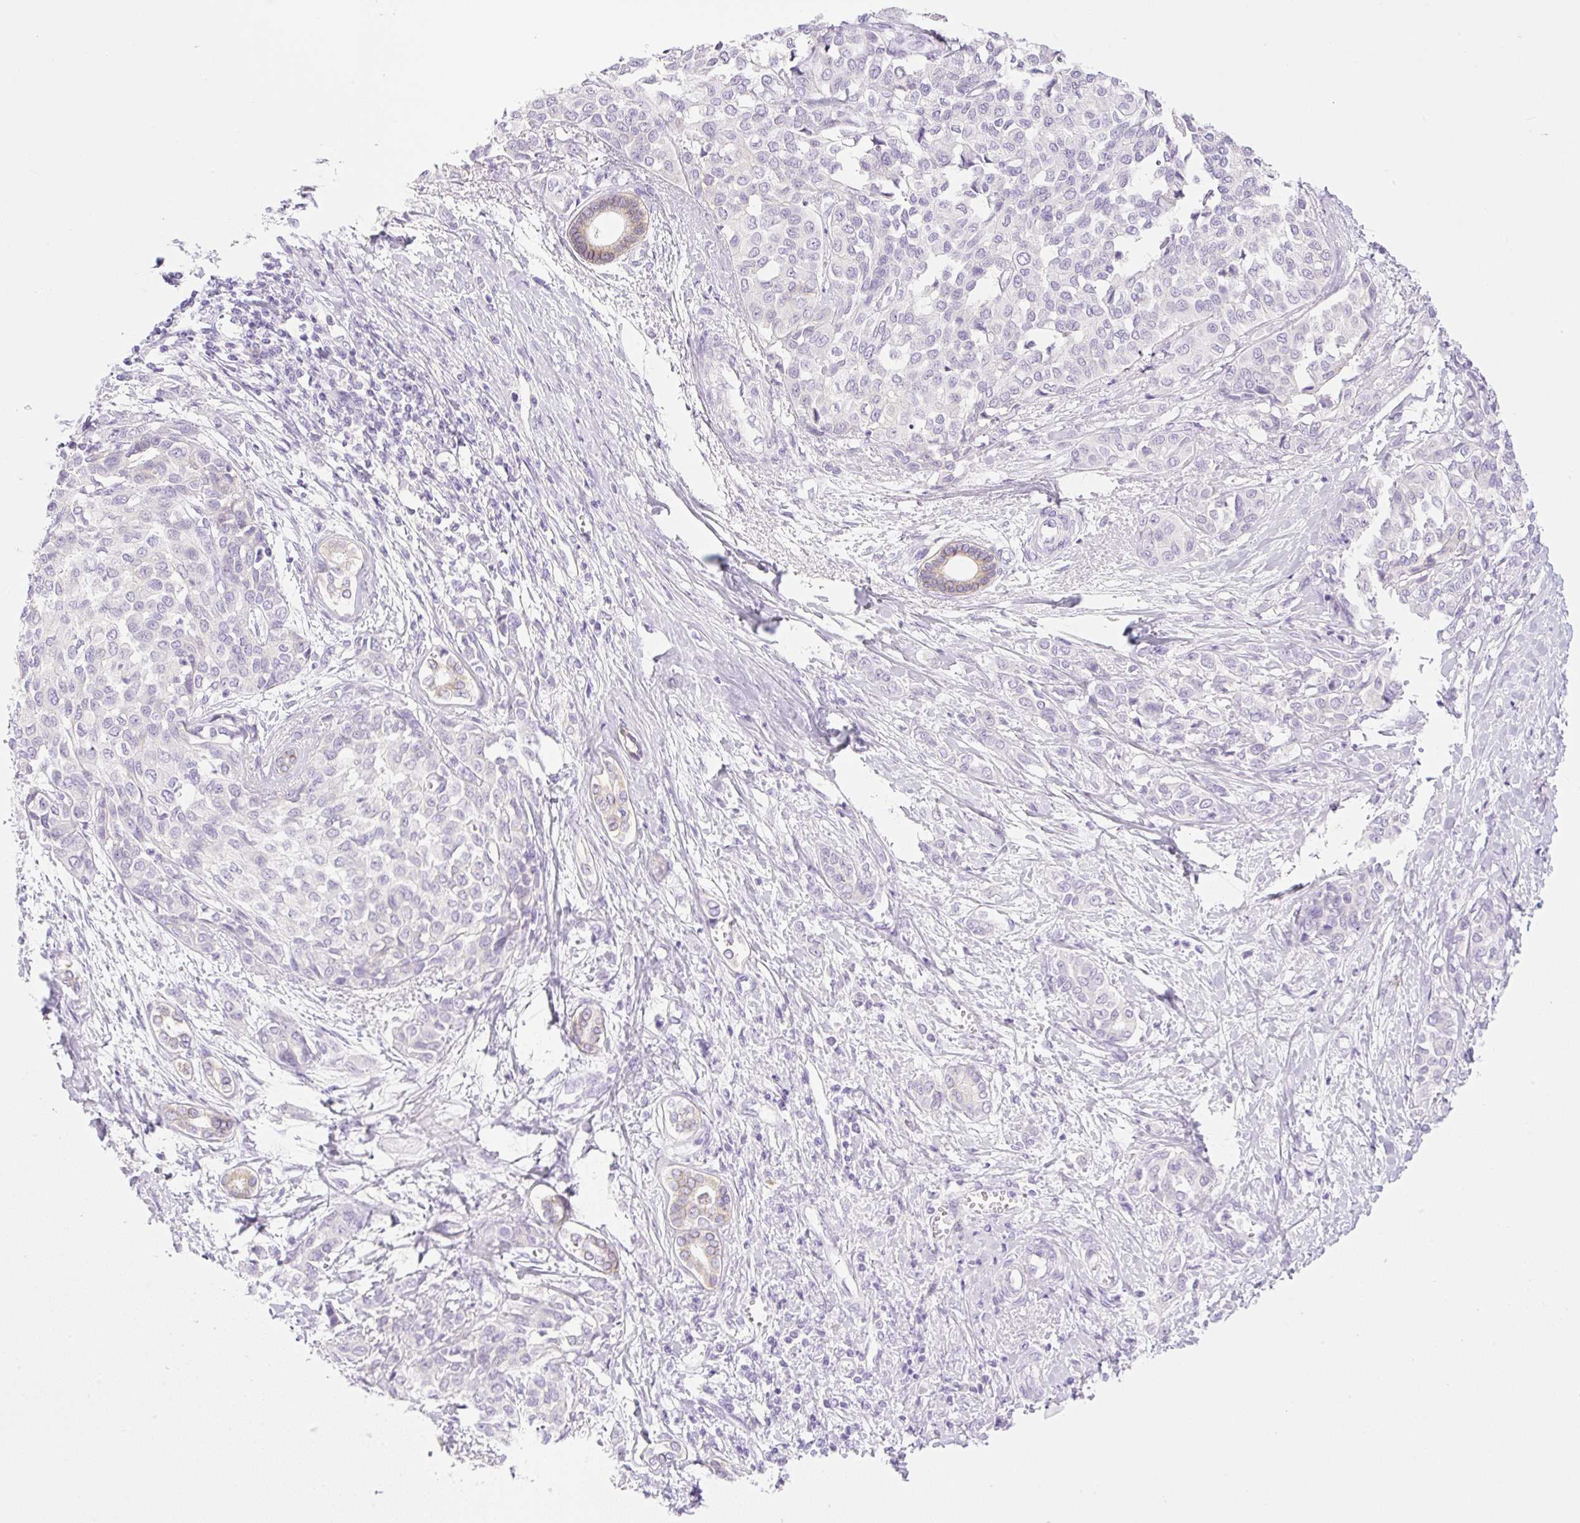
{"staining": {"intensity": "negative", "quantity": "none", "location": "none"}, "tissue": "liver cancer", "cell_type": "Tumor cells", "image_type": "cancer", "snomed": [{"axis": "morphology", "description": "Cholangiocarcinoma"}, {"axis": "topography", "description": "Liver"}], "caption": "Tumor cells show no significant expression in liver cancer (cholangiocarcinoma).", "gene": "PALM3", "patient": {"sex": "female", "age": 77}}